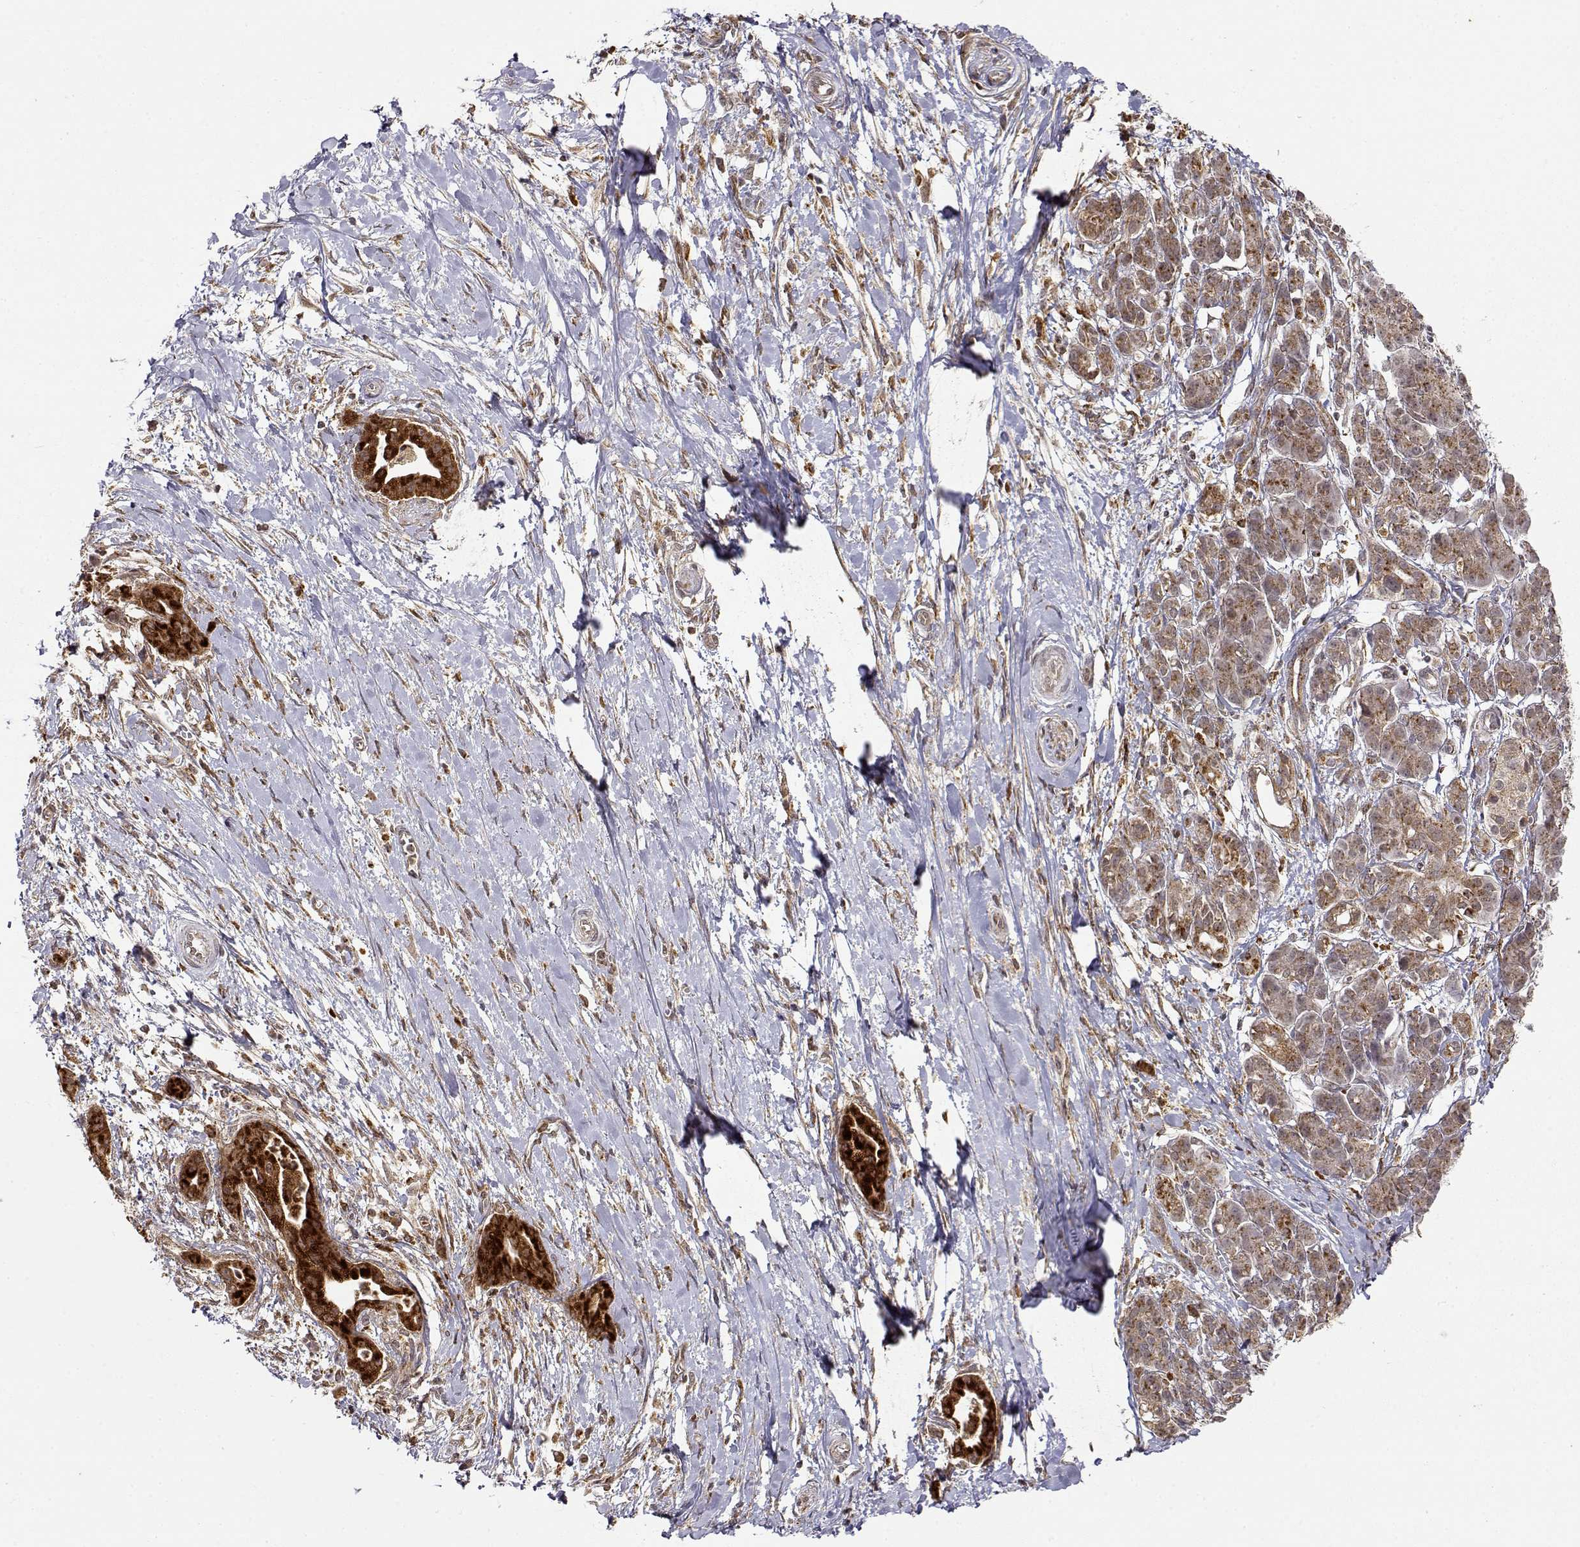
{"staining": {"intensity": "strong", "quantity": ">75%", "location": "cytoplasmic/membranous"}, "tissue": "pancreatic cancer", "cell_type": "Tumor cells", "image_type": "cancer", "snomed": [{"axis": "morphology", "description": "Normal tissue, NOS"}, {"axis": "morphology", "description": "Adenocarcinoma, NOS"}, {"axis": "topography", "description": "Lymph node"}, {"axis": "topography", "description": "Pancreas"}], "caption": "Immunohistochemistry of pancreatic cancer (adenocarcinoma) reveals high levels of strong cytoplasmic/membranous staining in about >75% of tumor cells.", "gene": "RNF13", "patient": {"sex": "female", "age": 58}}